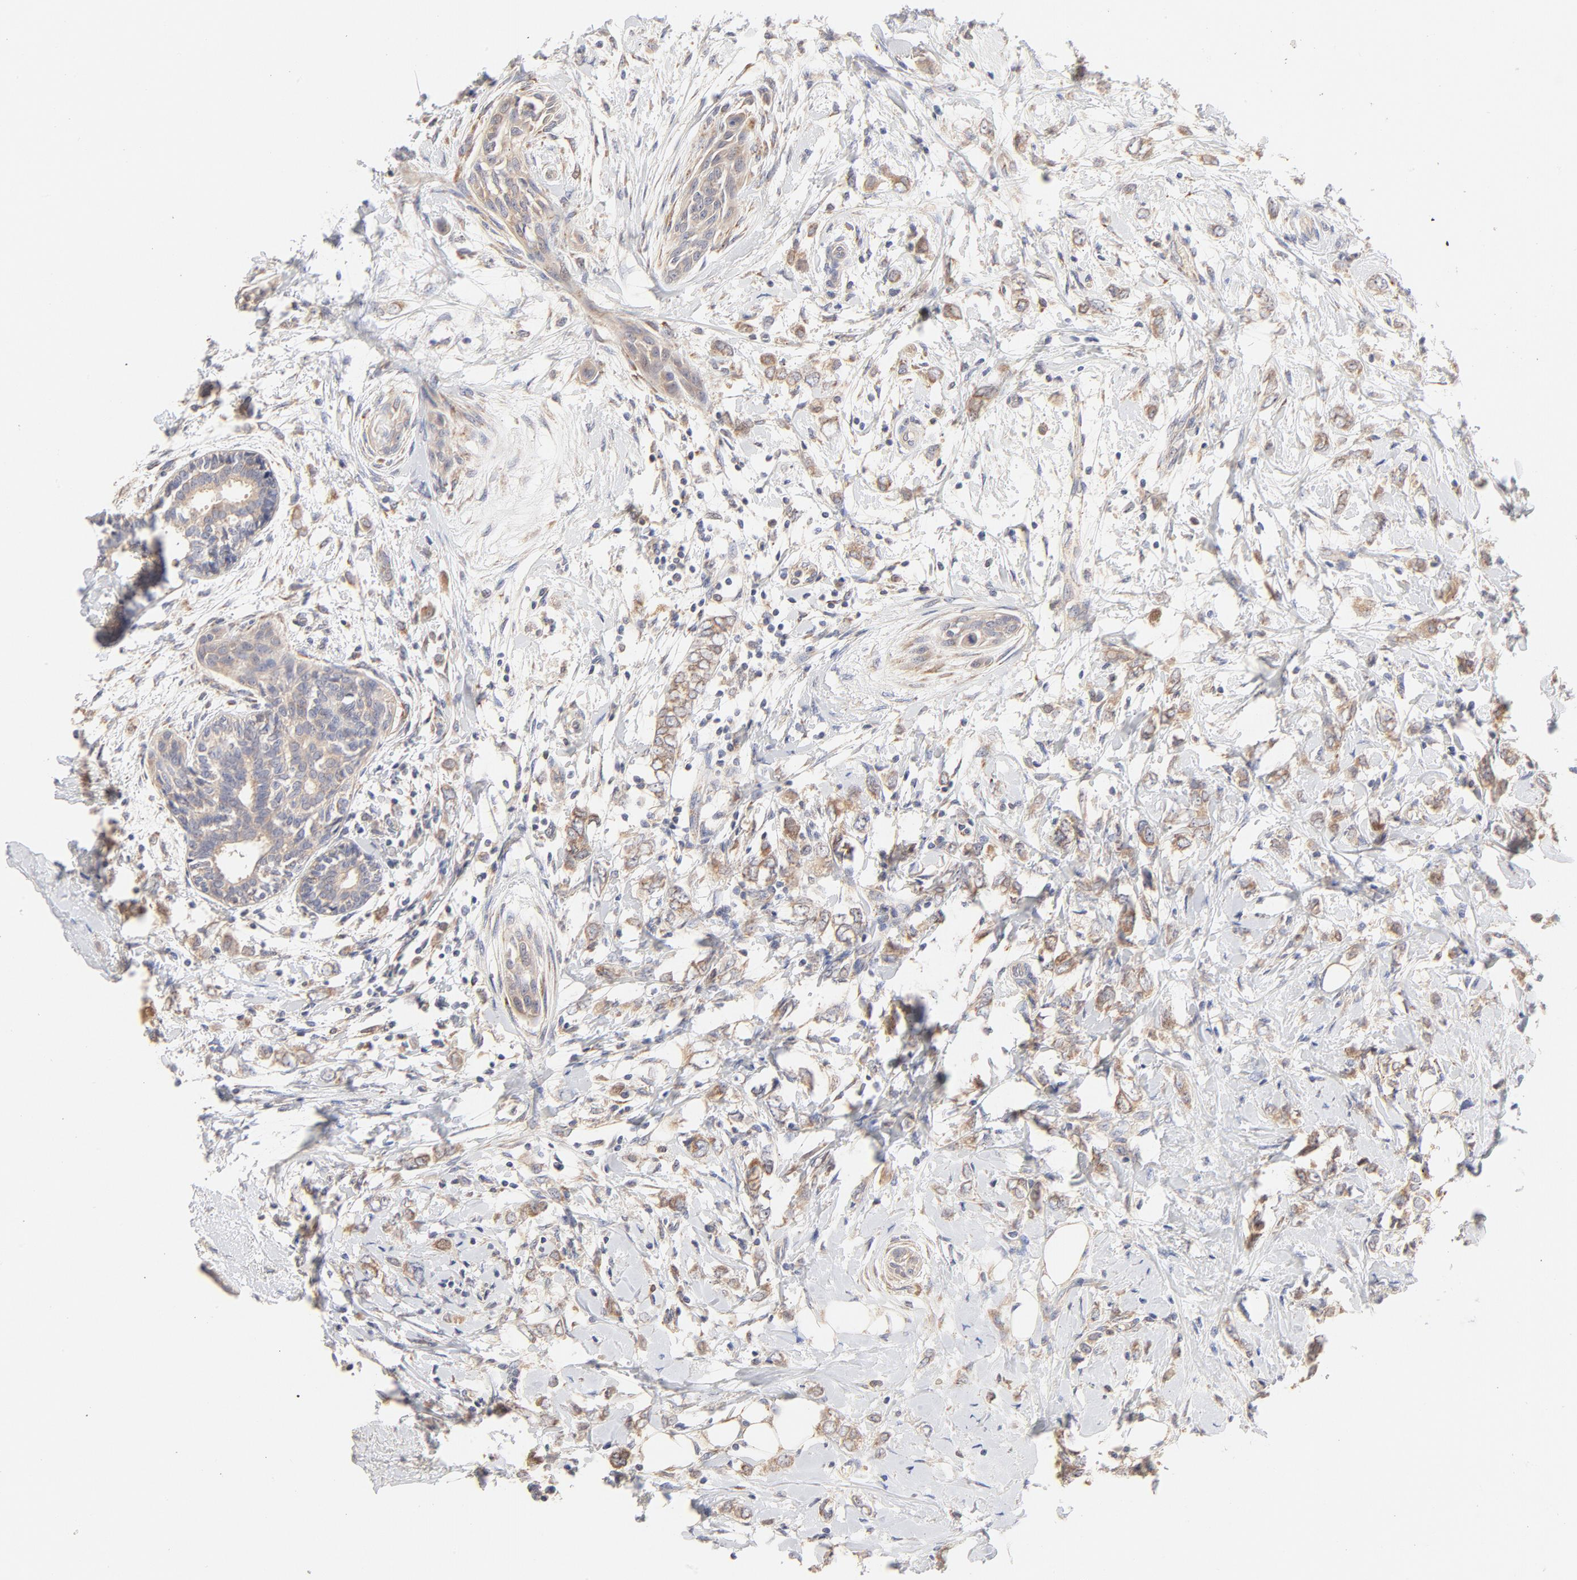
{"staining": {"intensity": "weak", "quantity": ">75%", "location": "cytoplasmic/membranous"}, "tissue": "breast cancer", "cell_type": "Tumor cells", "image_type": "cancer", "snomed": [{"axis": "morphology", "description": "Normal tissue, NOS"}, {"axis": "morphology", "description": "Lobular carcinoma"}, {"axis": "topography", "description": "Breast"}], "caption": "Tumor cells show low levels of weak cytoplasmic/membranous staining in about >75% of cells in human breast cancer. The protein of interest is stained brown, and the nuclei are stained in blue (DAB IHC with brightfield microscopy, high magnification).", "gene": "MTERF2", "patient": {"sex": "female", "age": 47}}